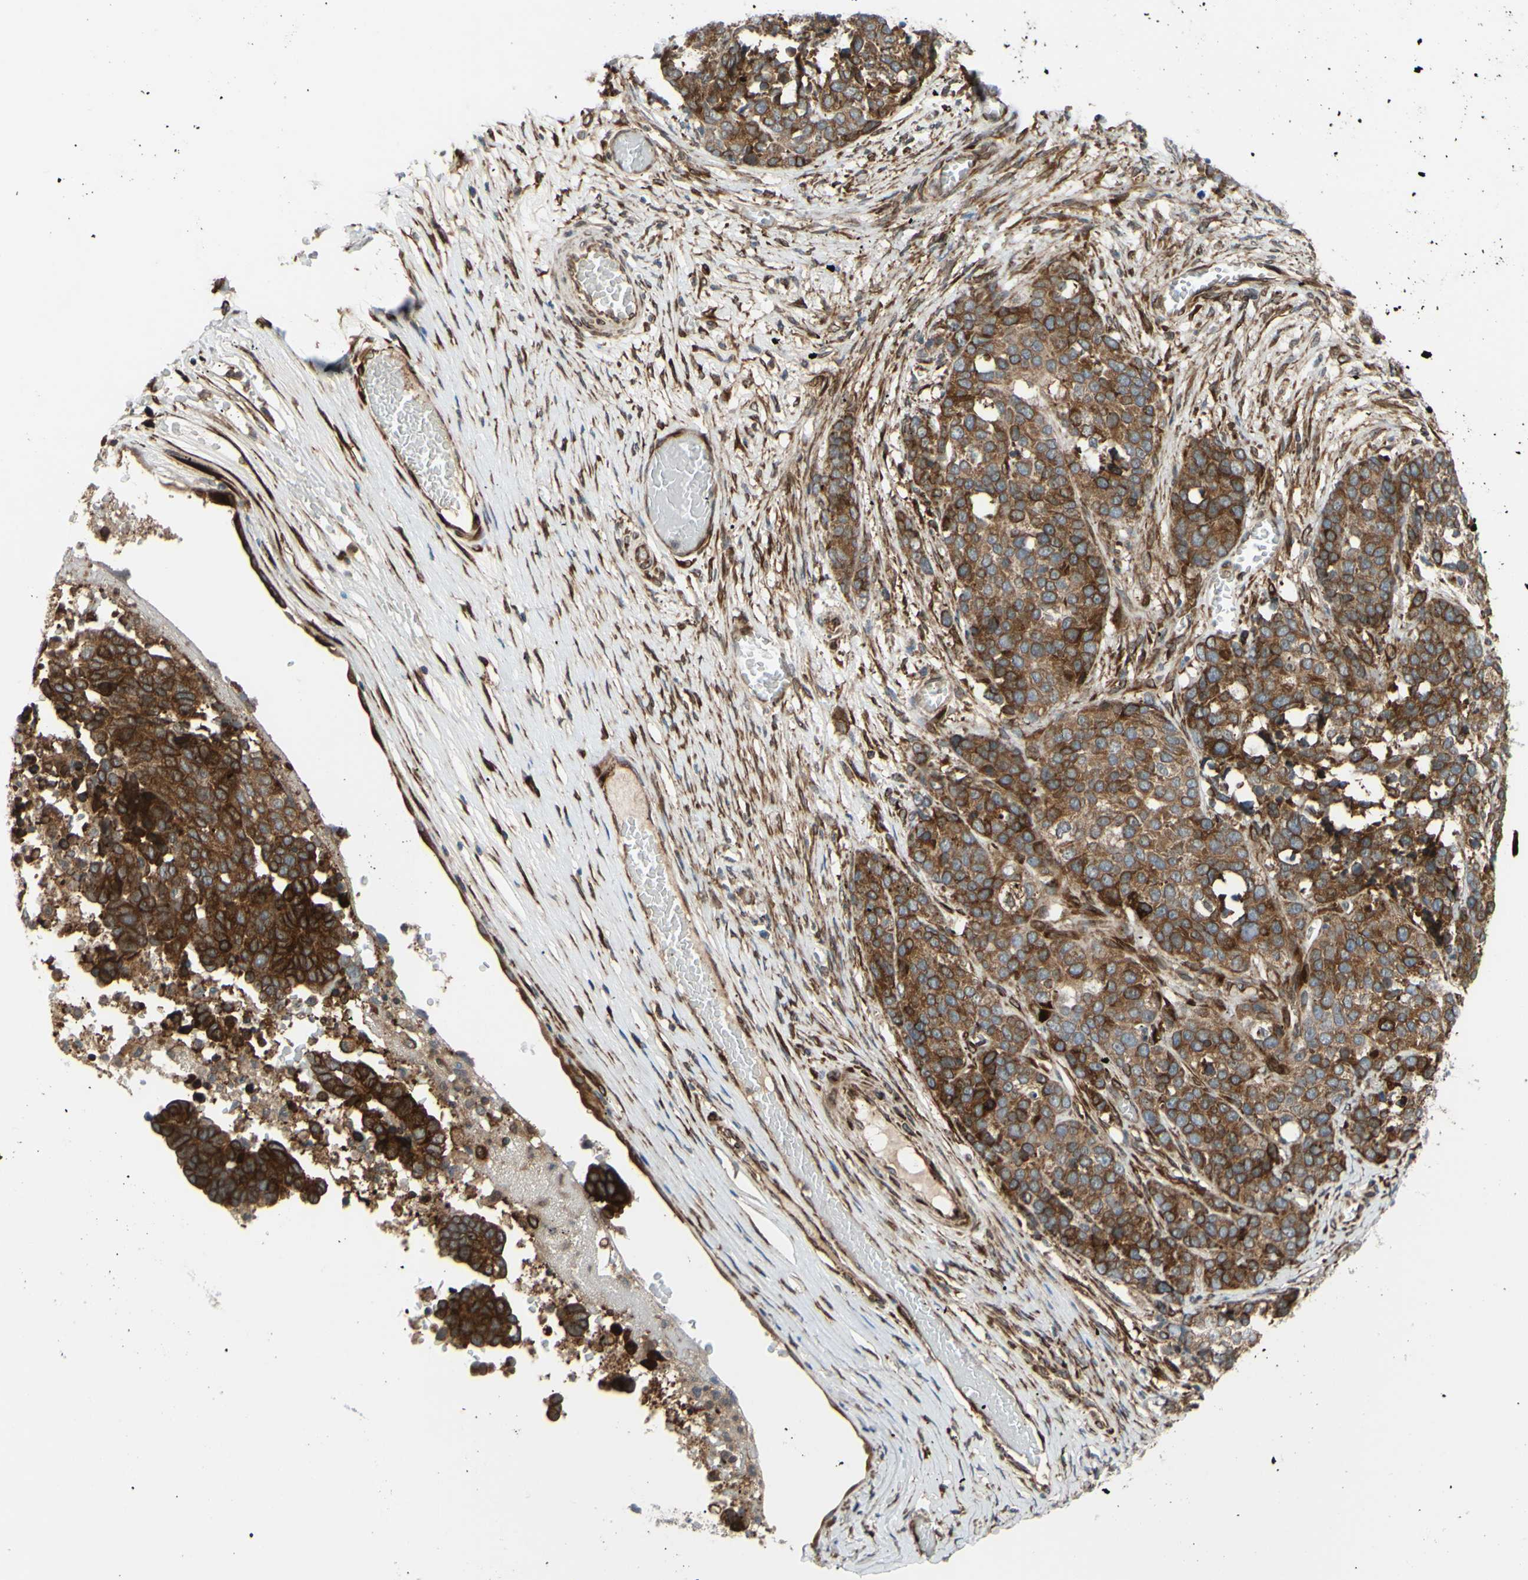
{"staining": {"intensity": "strong", "quantity": ">75%", "location": "cytoplasmic/membranous"}, "tissue": "ovarian cancer", "cell_type": "Tumor cells", "image_type": "cancer", "snomed": [{"axis": "morphology", "description": "Cystadenocarcinoma, serous, NOS"}, {"axis": "topography", "description": "Ovary"}], "caption": "Strong cytoplasmic/membranous positivity for a protein is present in approximately >75% of tumor cells of serous cystadenocarcinoma (ovarian) using immunohistochemistry (IHC).", "gene": "PRAF2", "patient": {"sex": "female", "age": 44}}